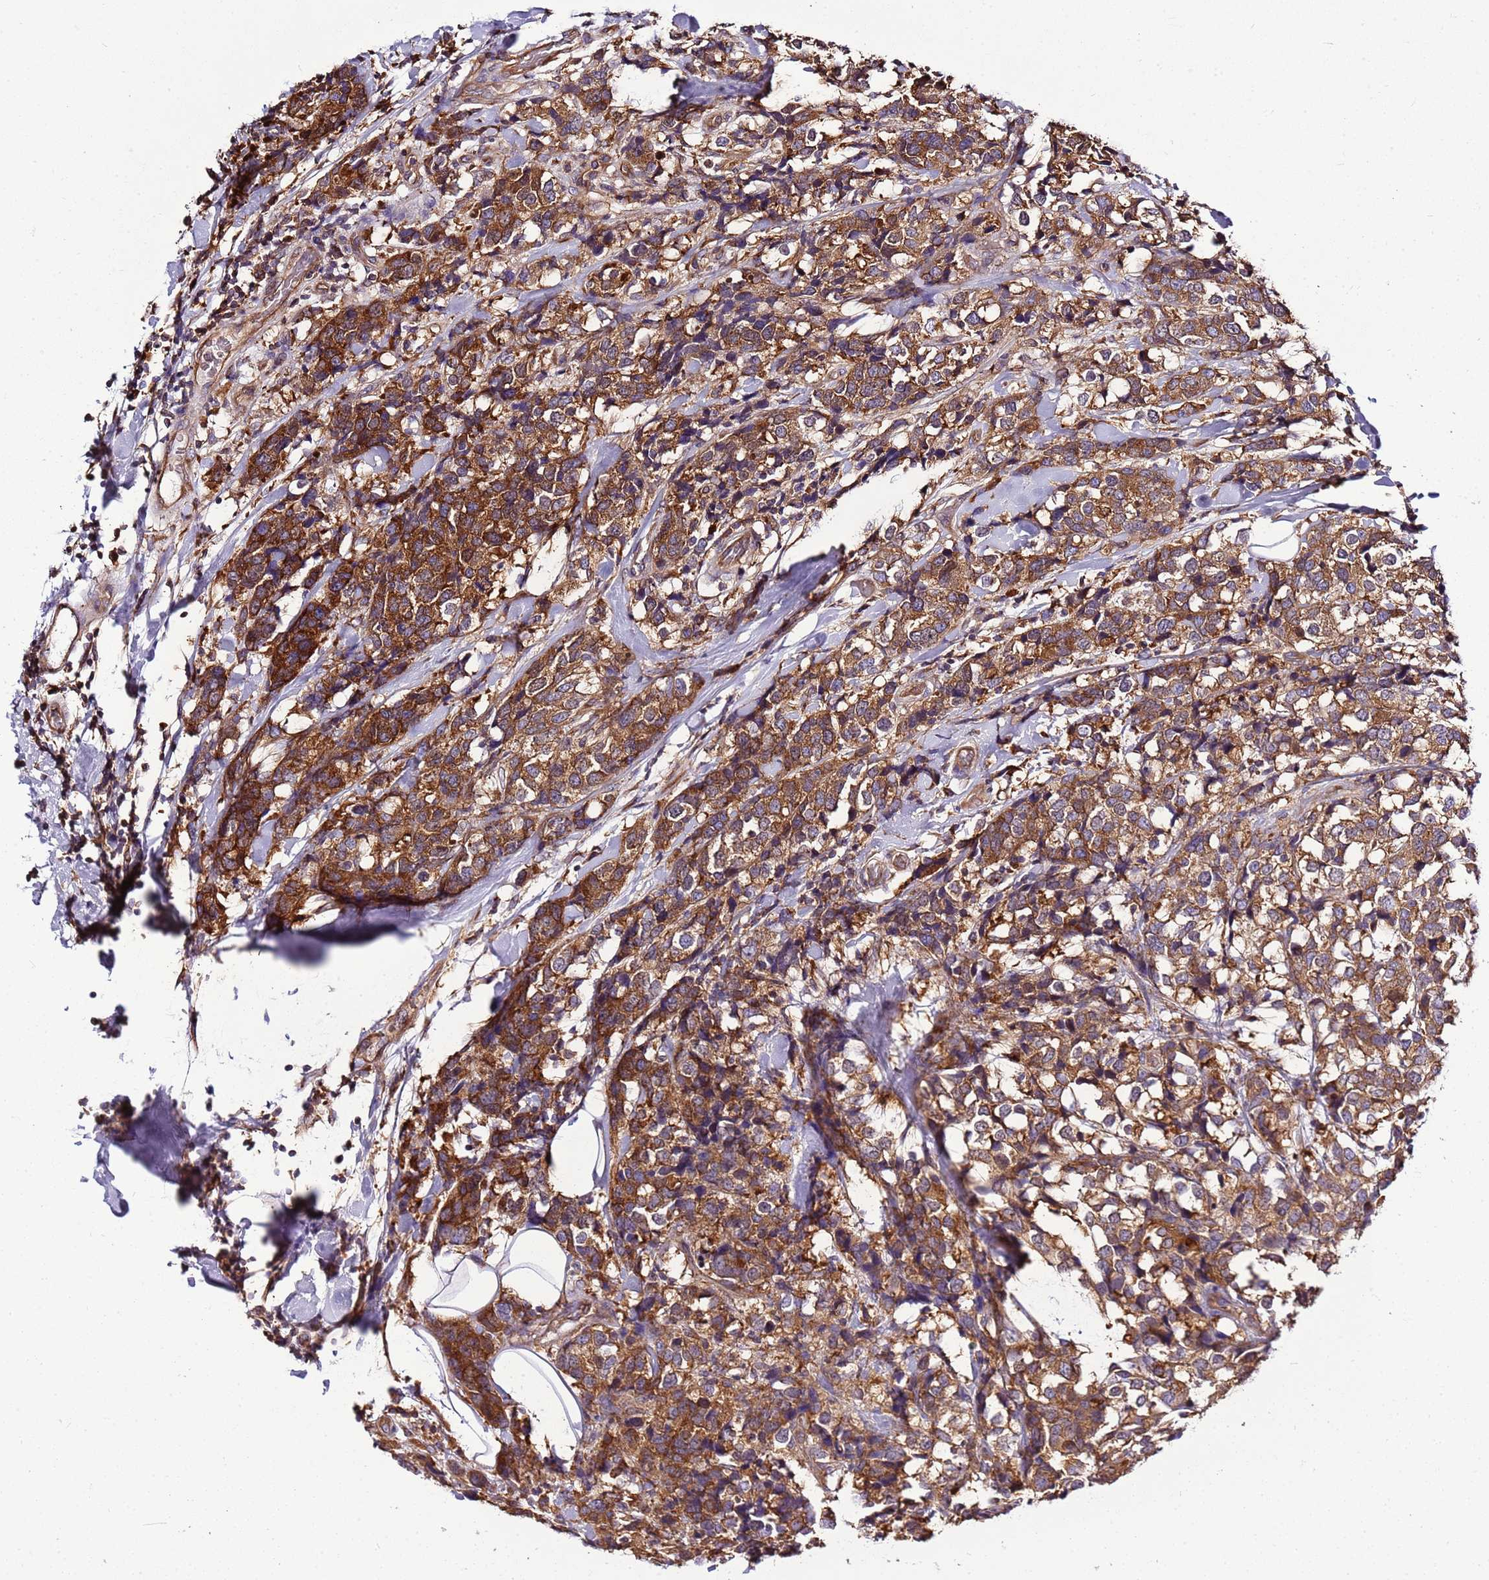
{"staining": {"intensity": "strong", "quantity": ">75%", "location": "cytoplasmic/membranous"}, "tissue": "breast cancer", "cell_type": "Tumor cells", "image_type": "cancer", "snomed": [{"axis": "morphology", "description": "Lobular carcinoma"}, {"axis": "topography", "description": "Breast"}], "caption": "Immunohistochemistry of breast cancer (lobular carcinoma) exhibits high levels of strong cytoplasmic/membranous positivity in approximately >75% of tumor cells.", "gene": "ATXN2L", "patient": {"sex": "female", "age": 59}}